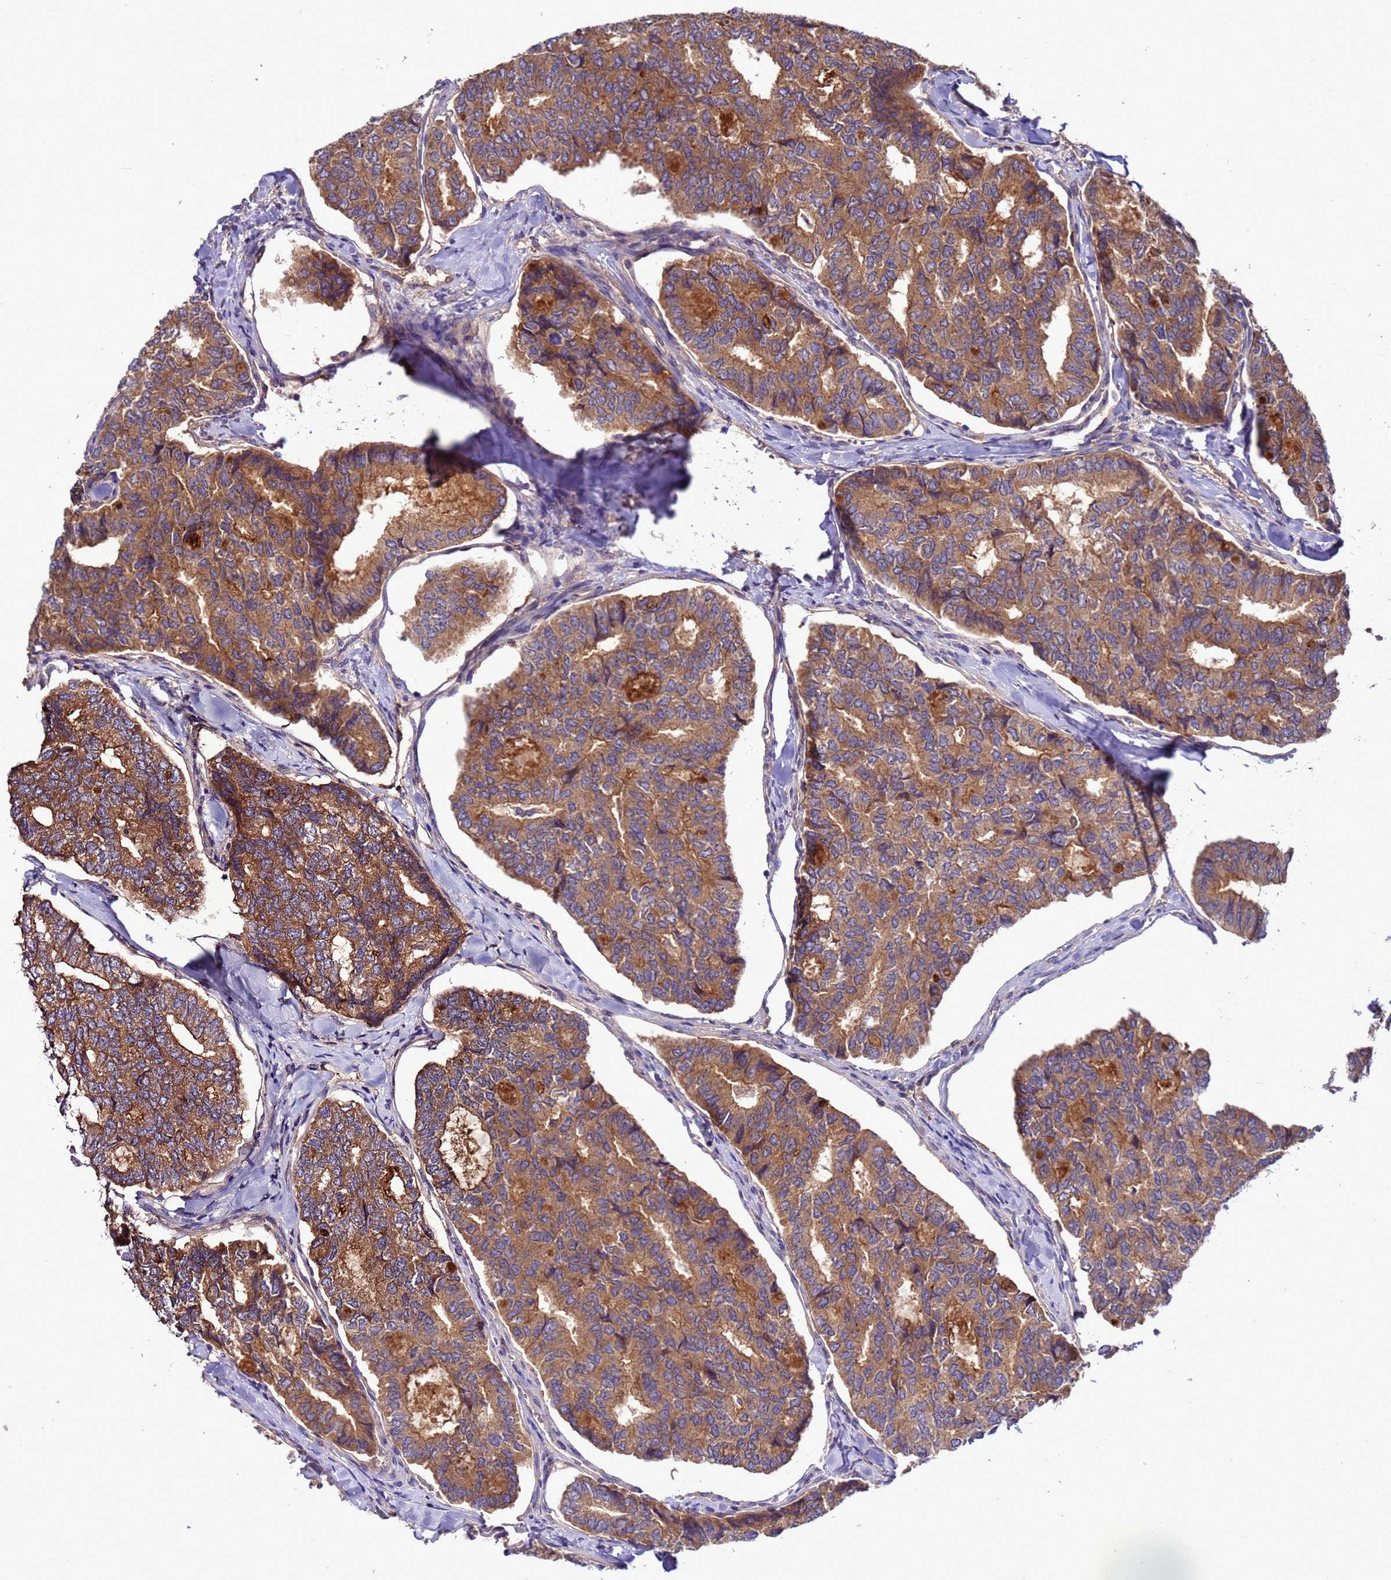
{"staining": {"intensity": "moderate", "quantity": ">75%", "location": "cytoplasmic/membranous"}, "tissue": "thyroid cancer", "cell_type": "Tumor cells", "image_type": "cancer", "snomed": [{"axis": "morphology", "description": "Papillary adenocarcinoma, NOS"}, {"axis": "topography", "description": "Thyroid gland"}], "caption": "IHC (DAB) staining of thyroid papillary adenocarcinoma exhibits moderate cytoplasmic/membranous protein positivity in approximately >75% of tumor cells.", "gene": "ARHGAP12", "patient": {"sex": "female", "age": 35}}